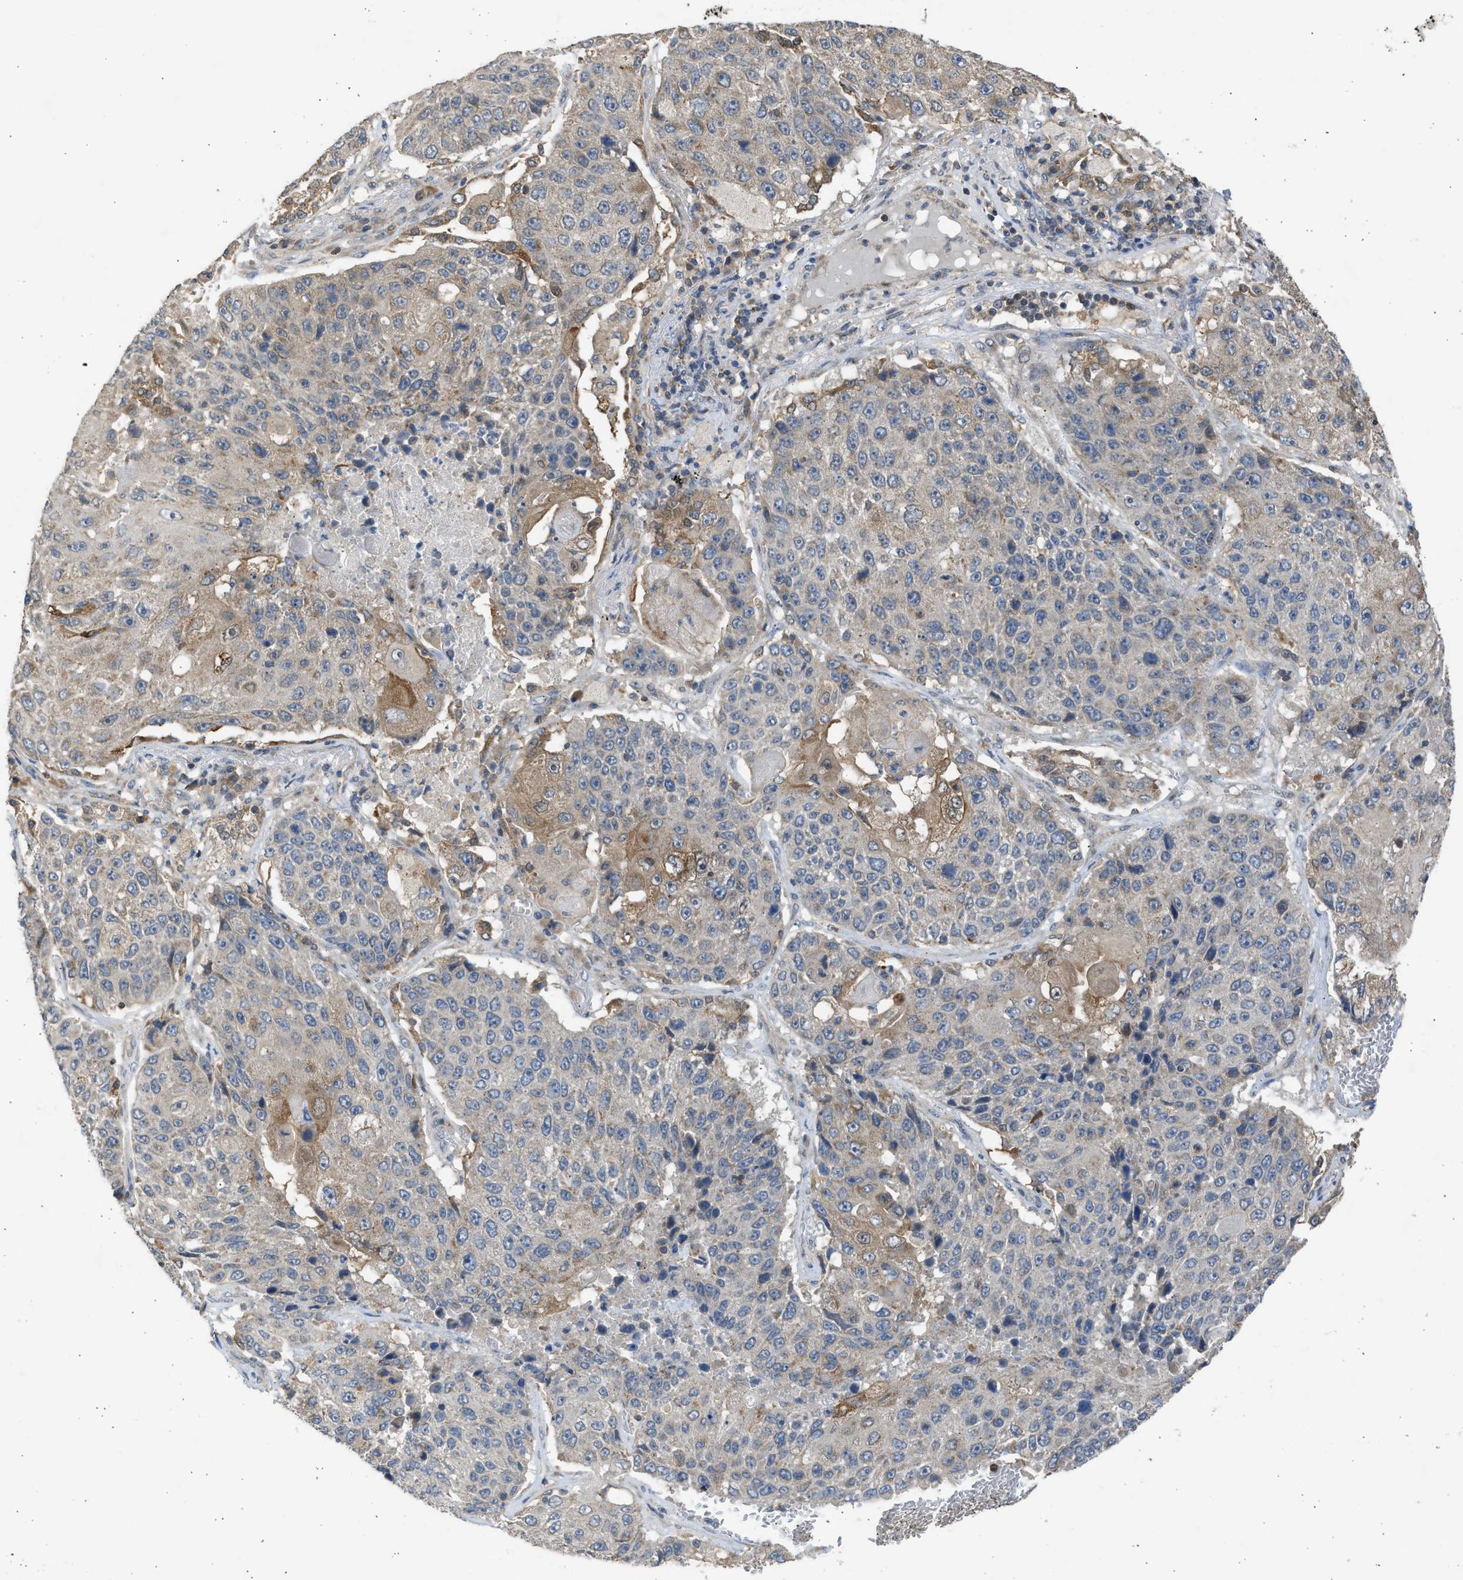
{"staining": {"intensity": "moderate", "quantity": "<25%", "location": "cytoplasmic/membranous"}, "tissue": "lung cancer", "cell_type": "Tumor cells", "image_type": "cancer", "snomed": [{"axis": "morphology", "description": "Squamous cell carcinoma, NOS"}, {"axis": "topography", "description": "Lung"}], "caption": "A photomicrograph of human squamous cell carcinoma (lung) stained for a protein shows moderate cytoplasmic/membranous brown staining in tumor cells.", "gene": "CYP1A1", "patient": {"sex": "male", "age": 61}}